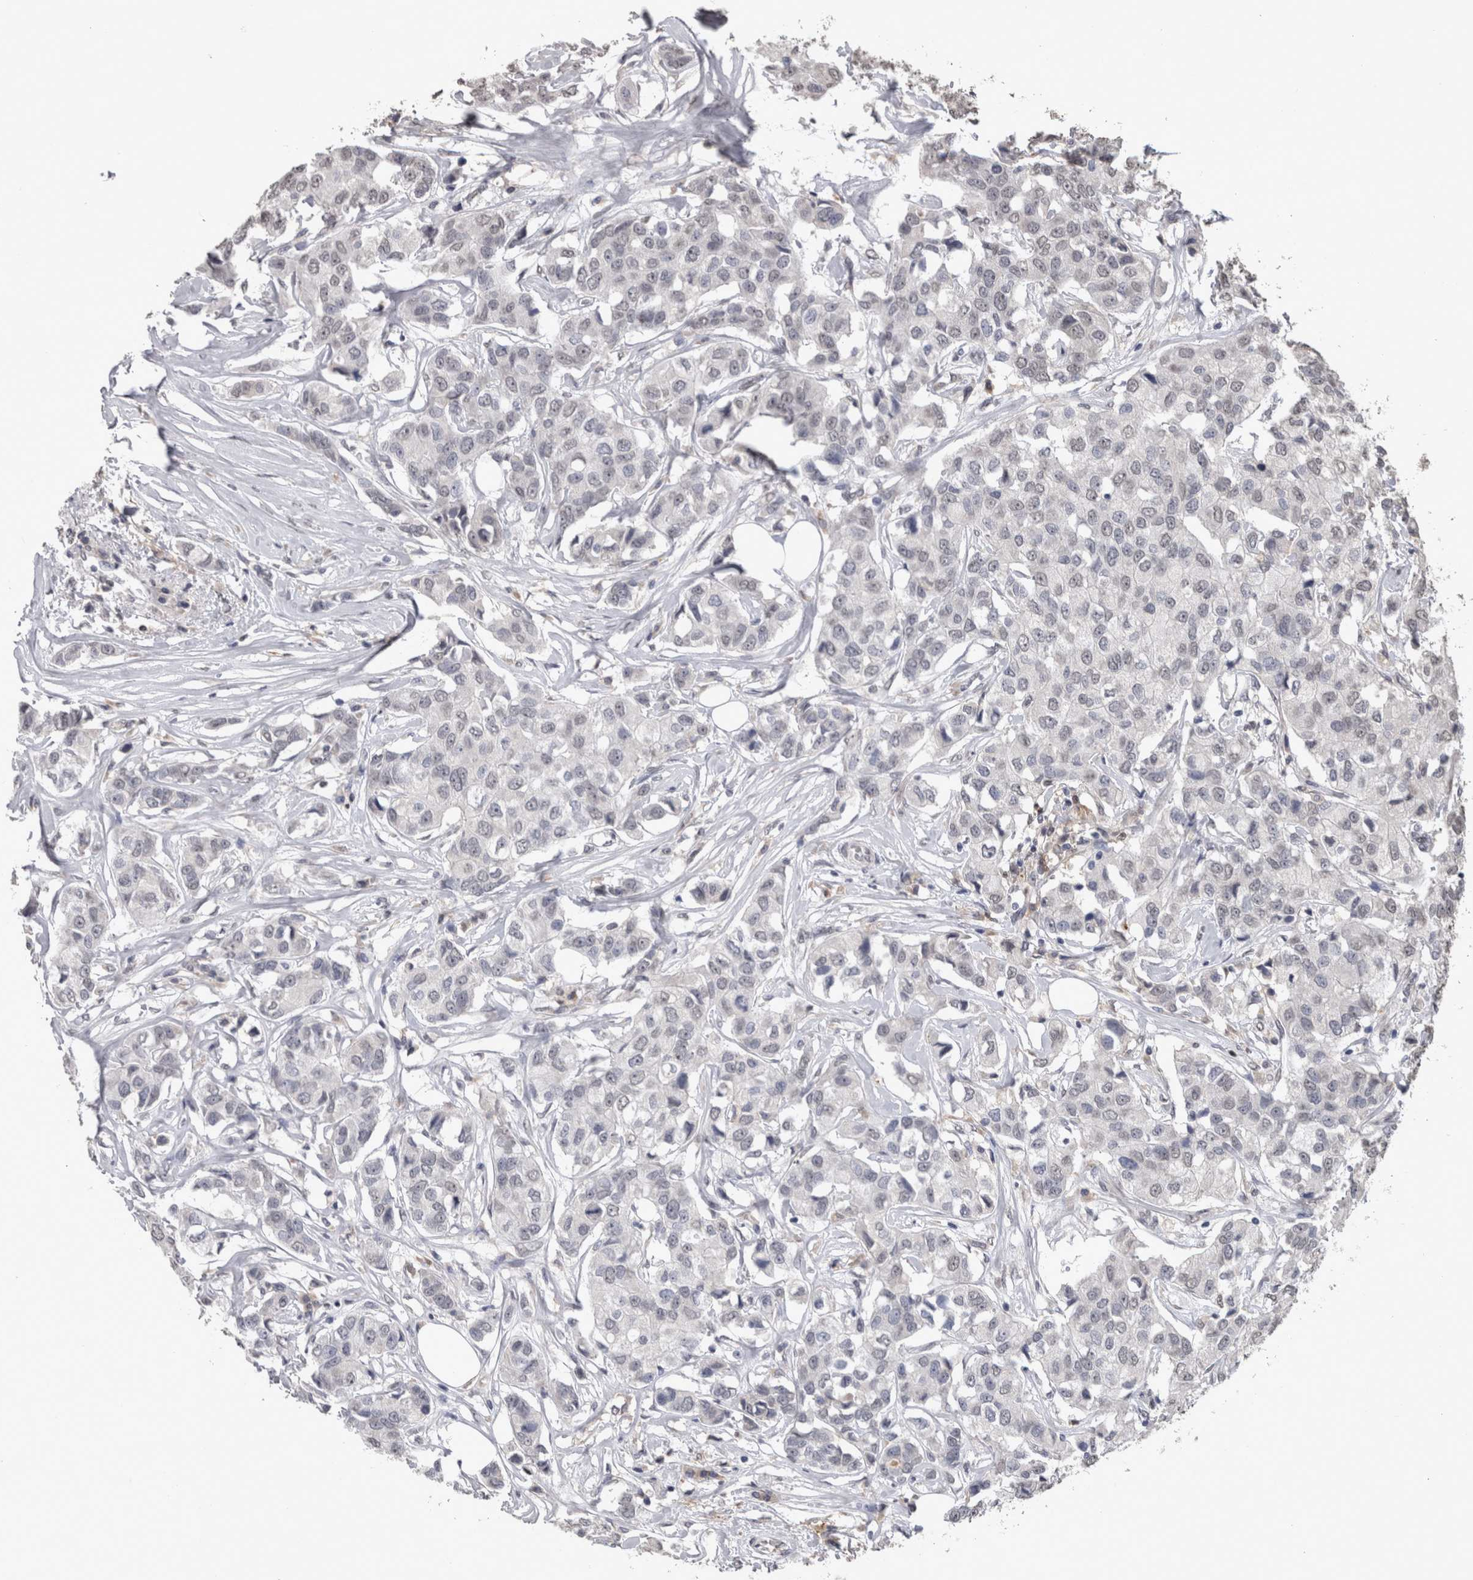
{"staining": {"intensity": "weak", "quantity": "<25%", "location": "nuclear"}, "tissue": "breast cancer", "cell_type": "Tumor cells", "image_type": "cancer", "snomed": [{"axis": "morphology", "description": "Duct carcinoma"}, {"axis": "topography", "description": "Breast"}], "caption": "Breast cancer (infiltrating ductal carcinoma) was stained to show a protein in brown. There is no significant staining in tumor cells. (DAB immunohistochemistry (IHC), high magnification).", "gene": "PAX5", "patient": {"sex": "female", "age": 80}}